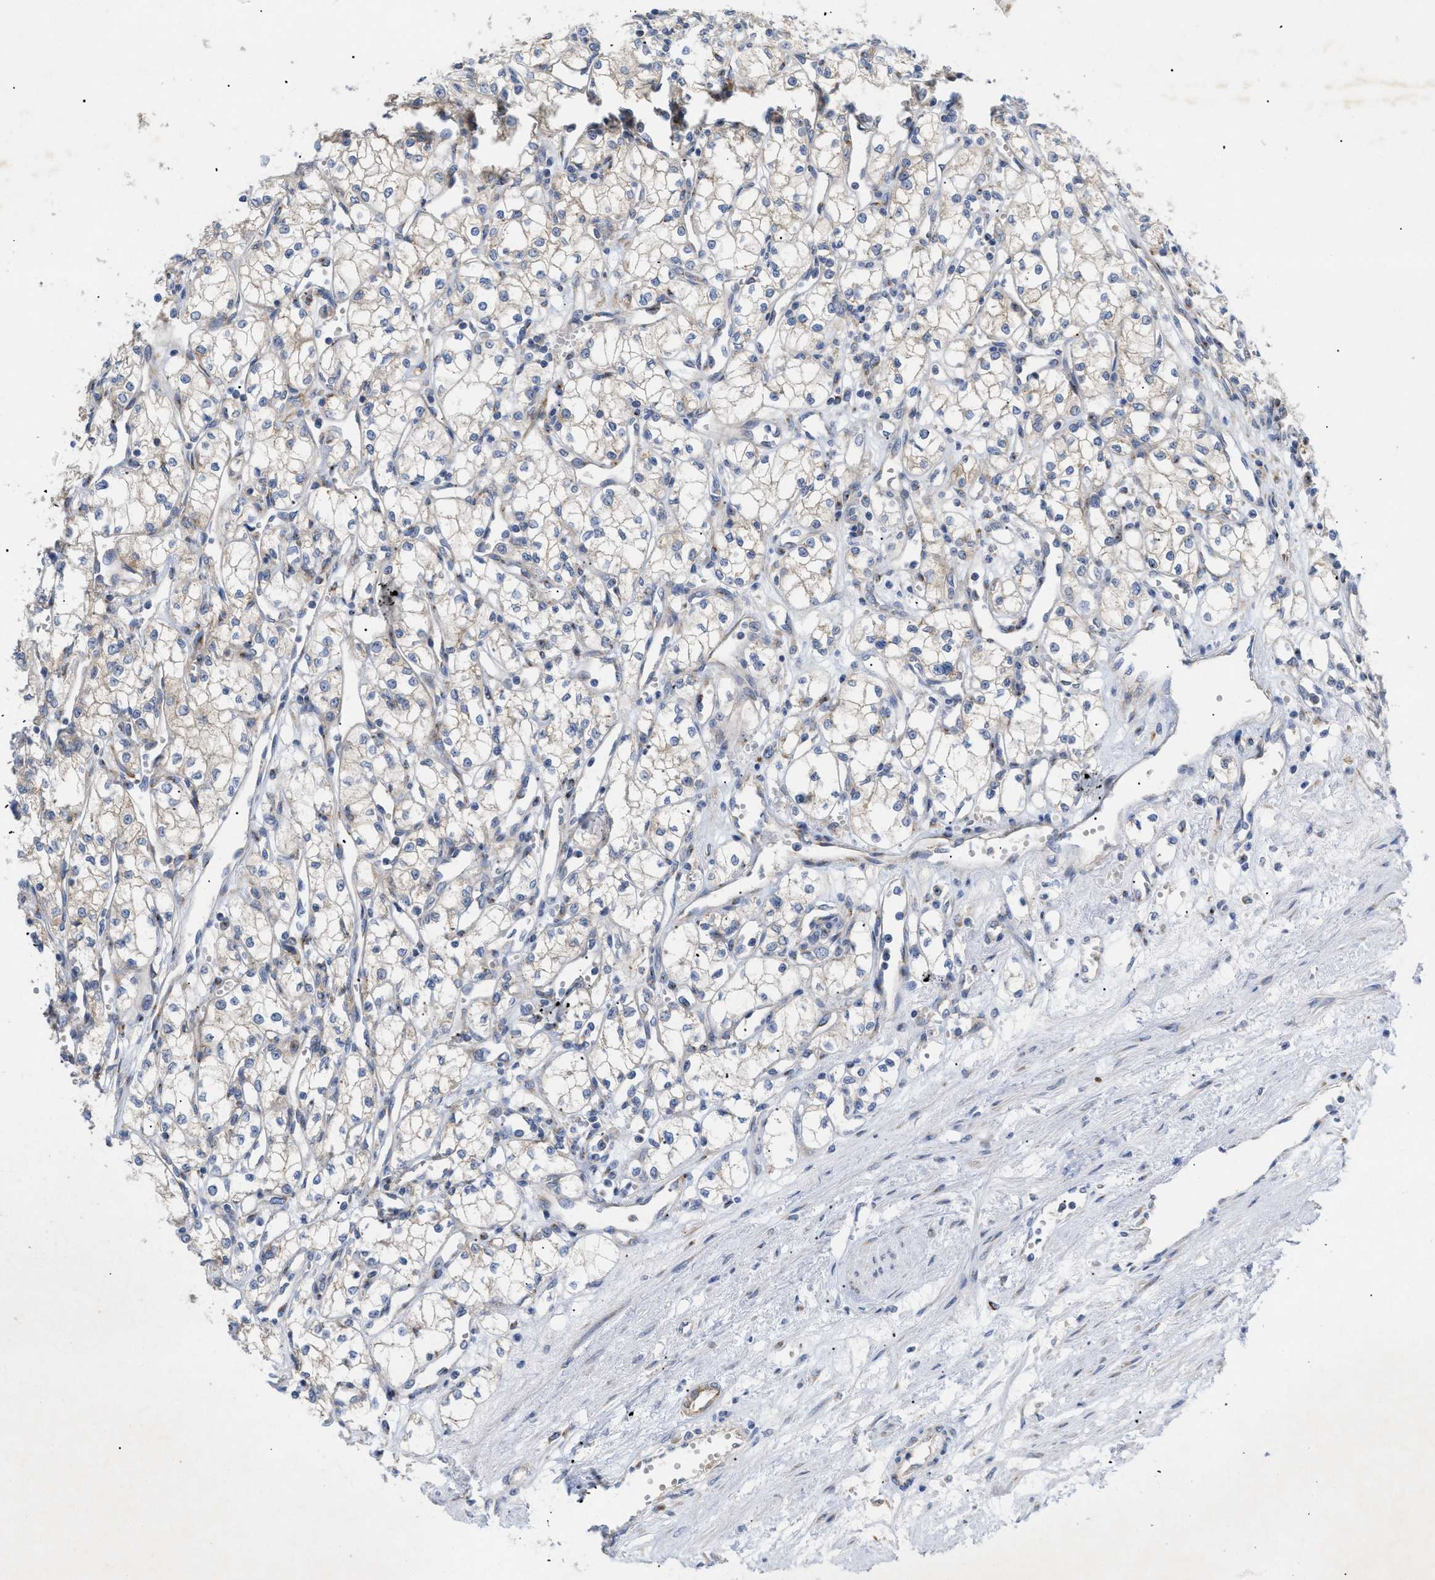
{"staining": {"intensity": "weak", "quantity": "25%-75%", "location": "cytoplasmic/membranous"}, "tissue": "renal cancer", "cell_type": "Tumor cells", "image_type": "cancer", "snomed": [{"axis": "morphology", "description": "Adenocarcinoma, NOS"}, {"axis": "topography", "description": "Kidney"}], "caption": "Renal cancer (adenocarcinoma) stained with a brown dye demonstrates weak cytoplasmic/membranous positive expression in approximately 25%-75% of tumor cells.", "gene": "SLC50A1", "patient": {"sex": "male", "age": 59}}